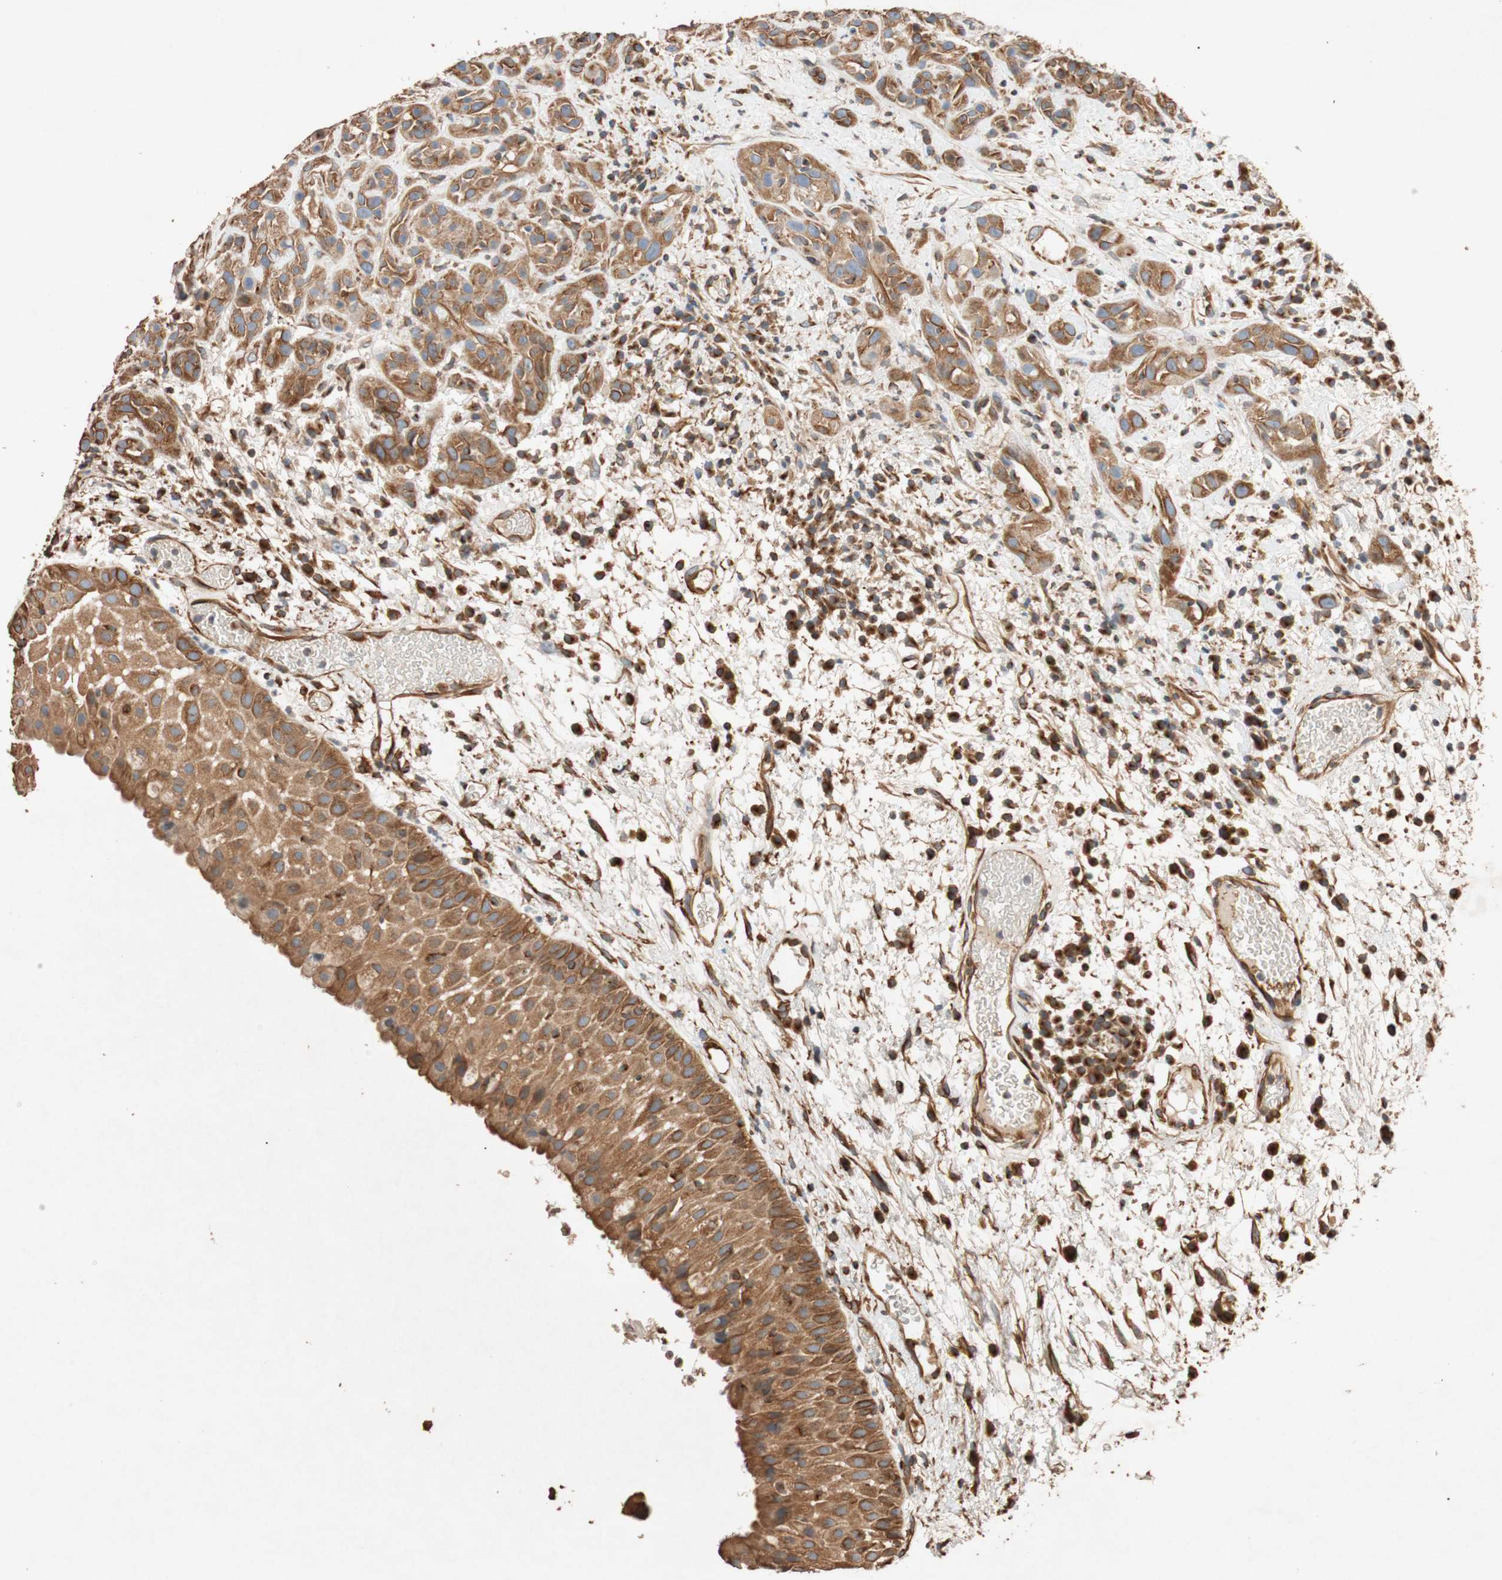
{"staining": {"intensity": "moderate", "quantity": ">75%", "location": "cytoplasmic/membranous"}, "tissue": "head and neck cancer", "cell_type": "Tumor cells", "image_type": "cancer", "snomed": [{"axis": "morphology", "description": "Squamous cell carcinoma, NOS"}, {"axis": "topography", "description": "Head-Neck"}], "caption": "About >75% of tumor cells in head and neck cancer reveal moderate cytoplasmic/membranous protein staining as visualized by brown immunohistochemical staining.", "gene": "TUBB", "patient": {"sex": "male", "age": 62}}